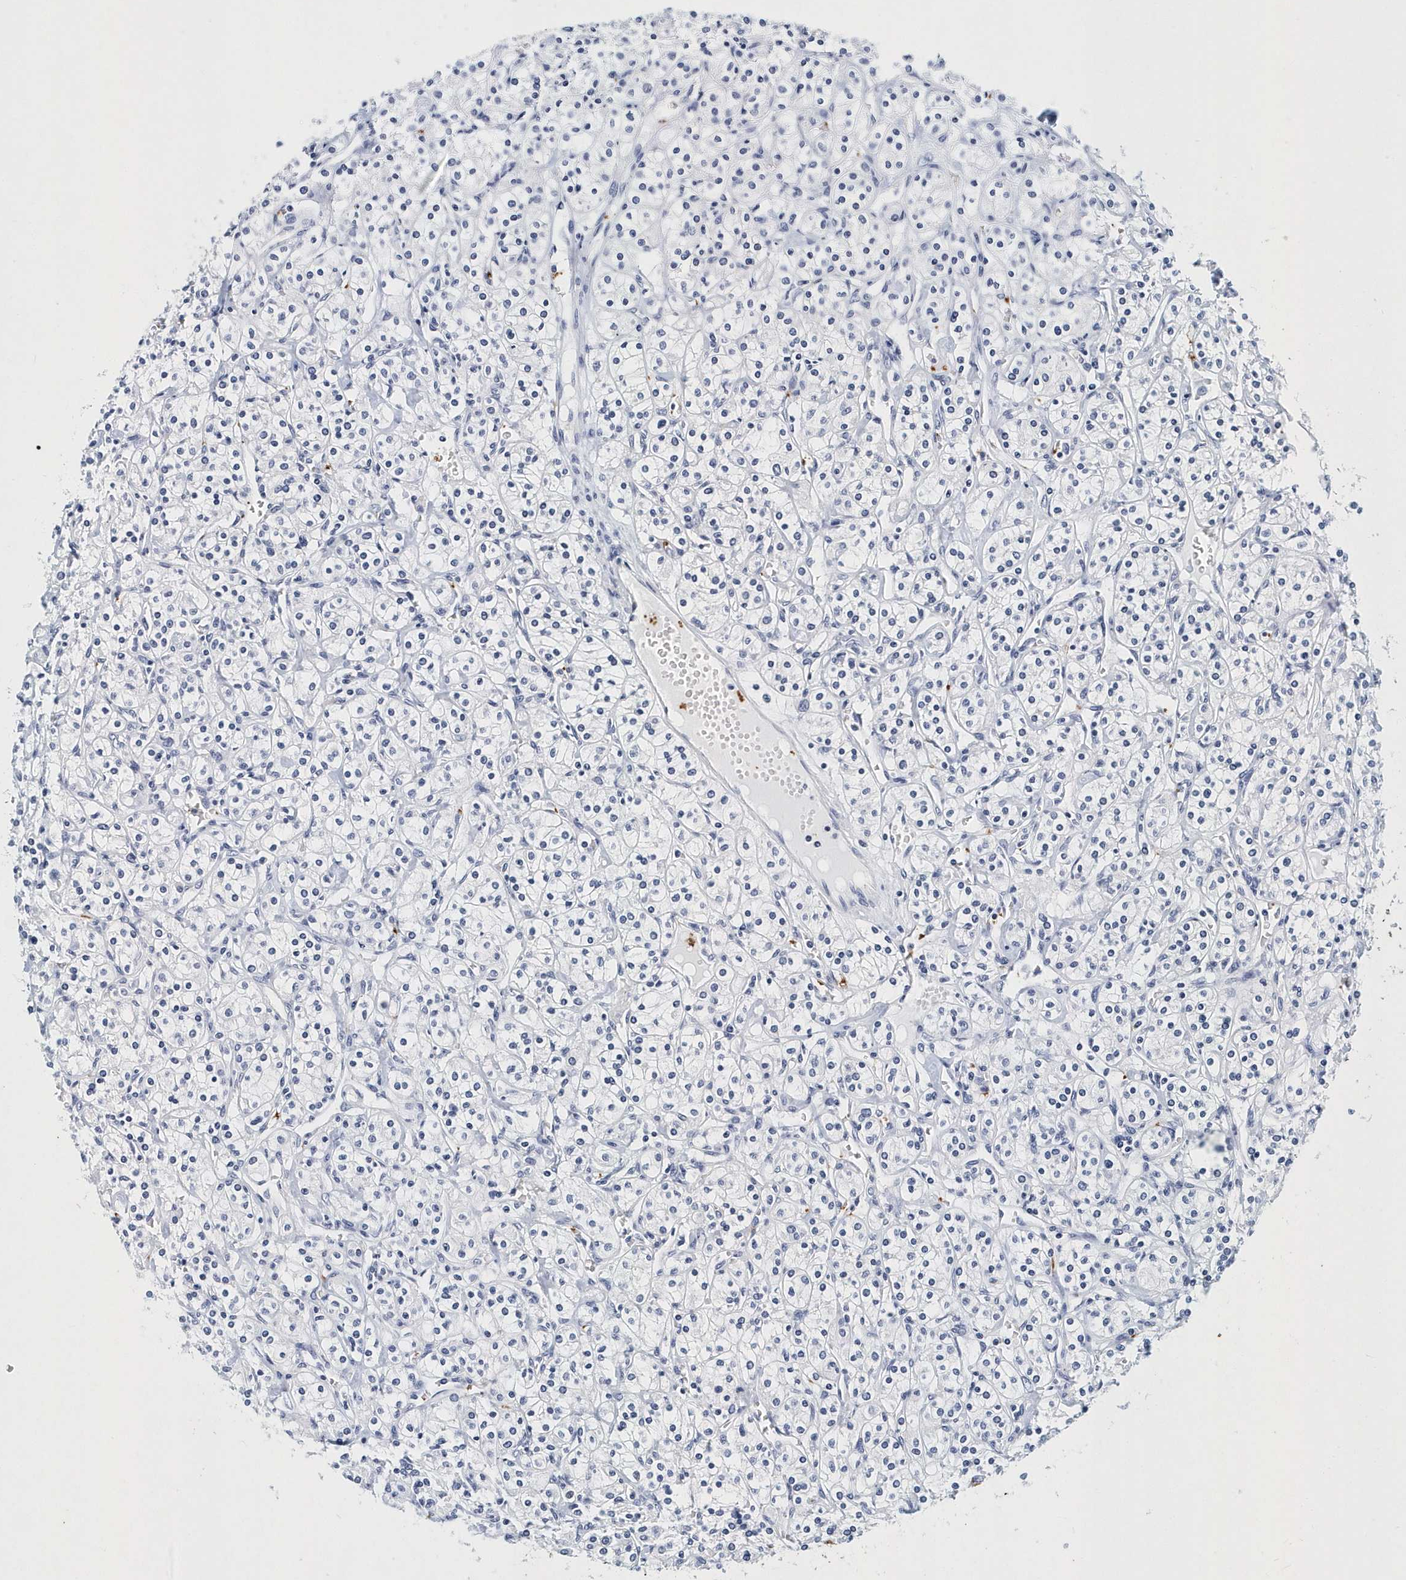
{"staining": {"intensity": "negative", "quantity": "none", "location": "none"}, "tissue": "renal cancer", "cell_type": "Tumor cells", "image_type": "cancer", "snomed": [{"axis": "morphology", "description": "Adenocarcinoma, NOS"}, {"axis": "topography", "description": "Kidney"}], "caption": "Adenocarcinoma (renal) stained for a protein using immunohistochemistry exhibits no staining tumor cells.", "gene": "ITGA2B", "patient": {"sex": "male", "age": 77}}